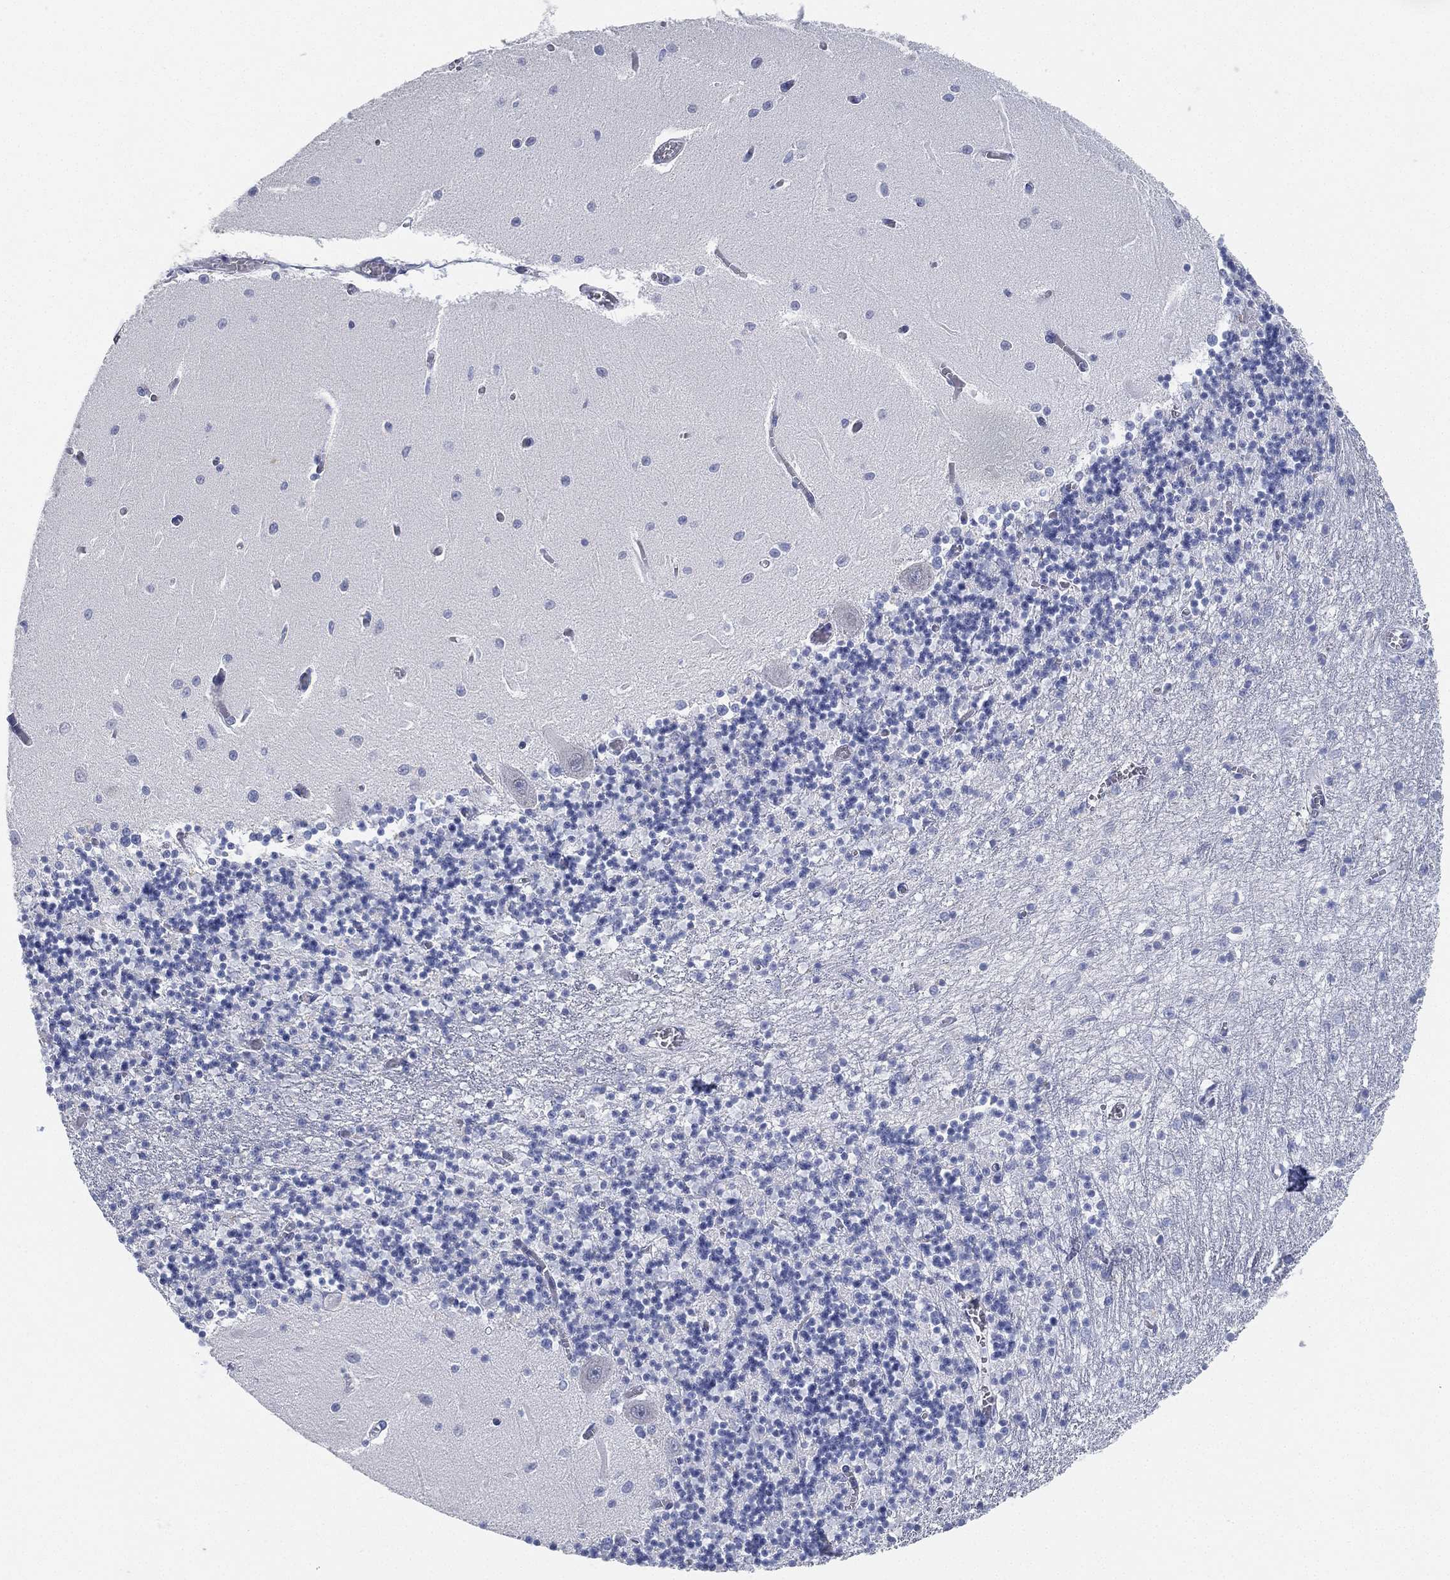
{"staining": {"intensity": "negative", "quantity": "none", "location": "none"}, "tissue": "cerebellum", "cell_type": "Cells in granular layer", "image_type": "normal", "snomed": [{"axis": "morphology", "description": "Normal tissue, NOS"}, {"axis": "topography", "description": "Cerebellum"}], "caption": "IHC histopathology image of normal cerebellum: human cerebellum stained with DAB (3,3'-diaminobenzidine) reveals no significant protein expression in cells in granular layer.", "gene": "FAM187B", "patient": {"sex": "female", "age": 64}}